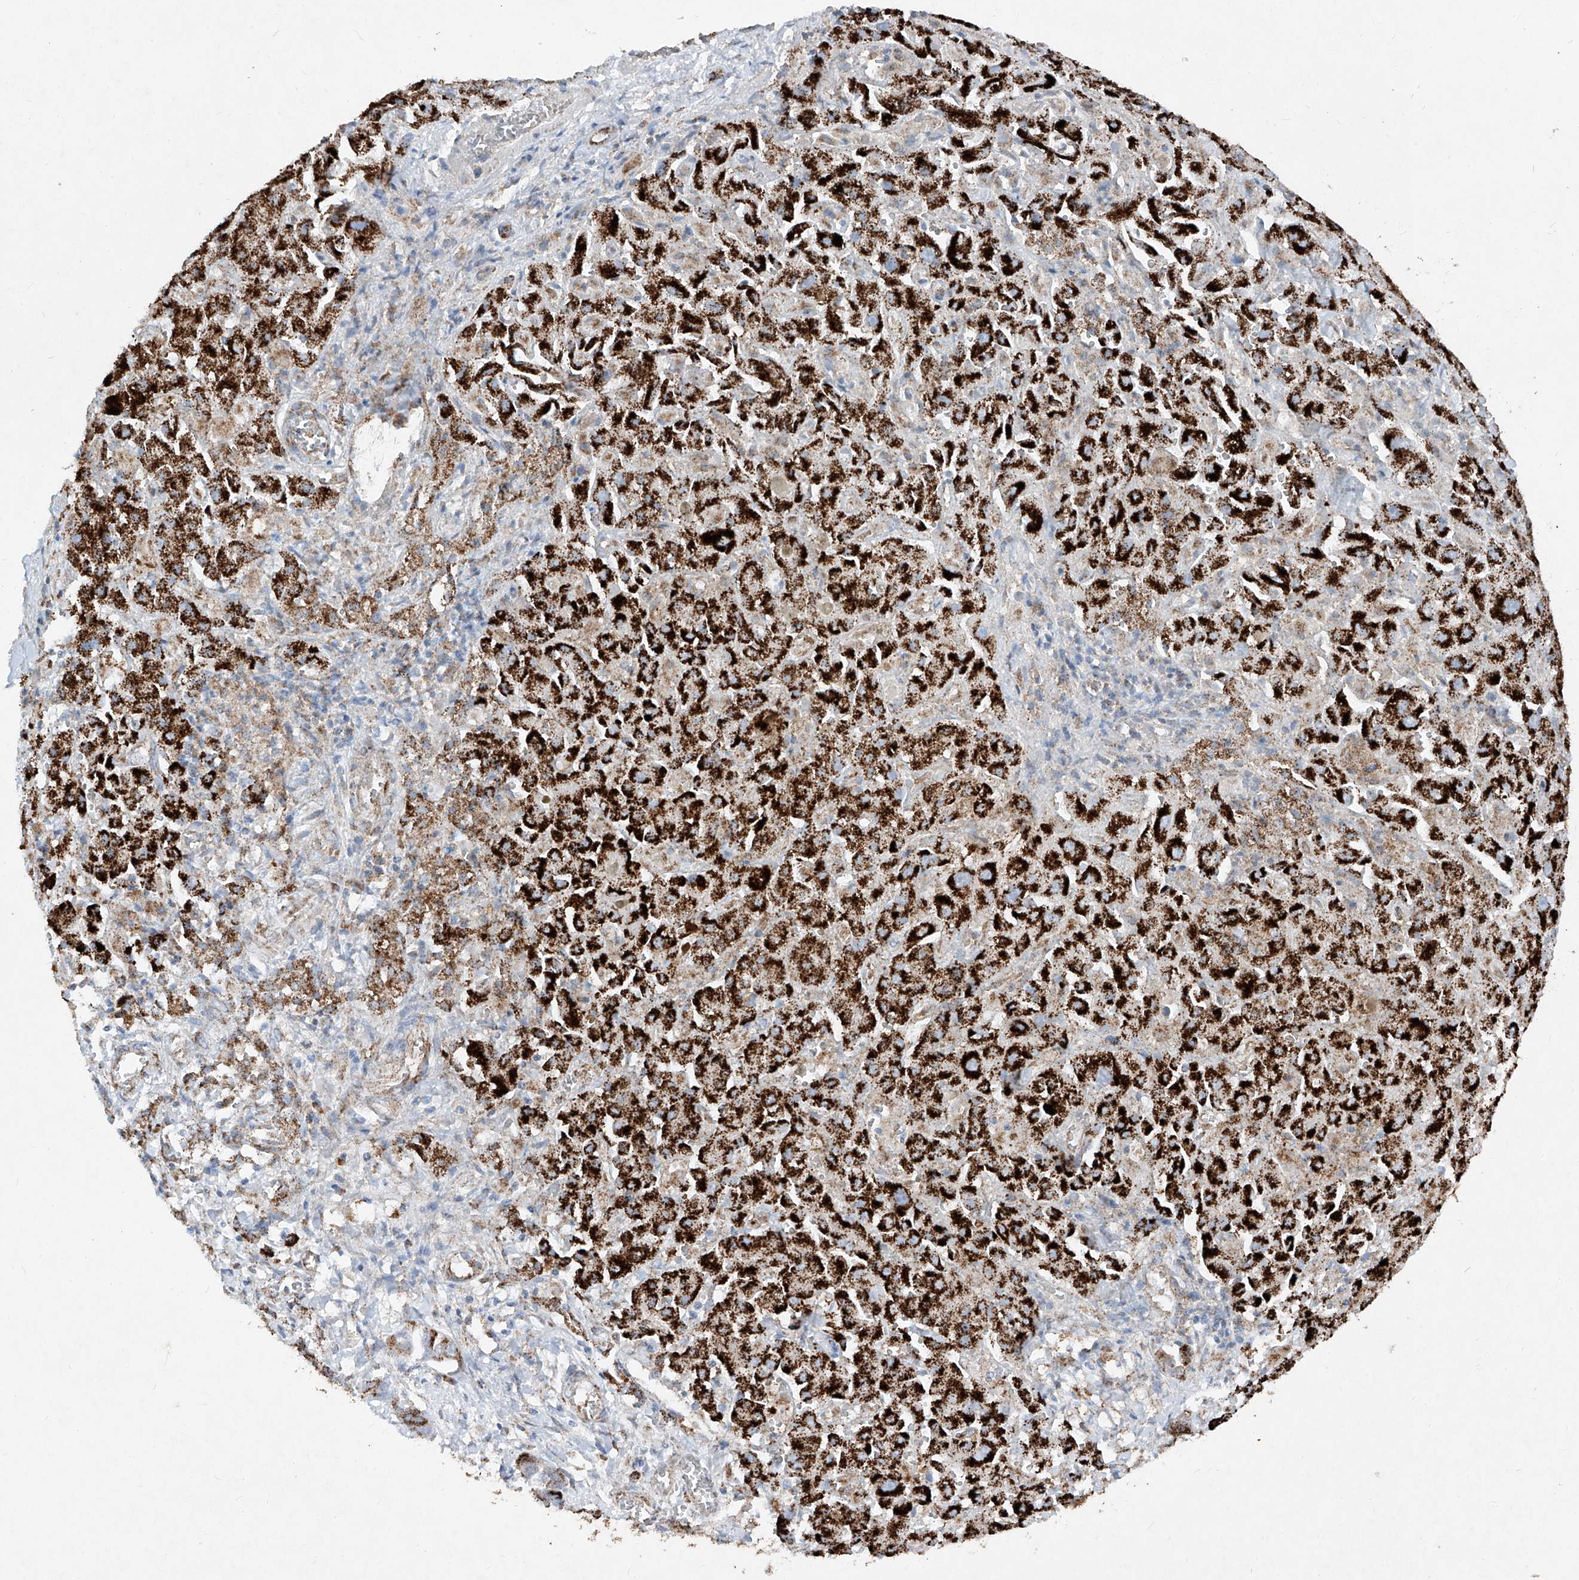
{"staining": {"intensity": "strong", "quantity": ">75%", "location": "cytoplasmic/membranous"}, "tissue": "liver cancer", "cell_type": "Tumor cells", "image_type": "cancer", "snomed": [{"axis": "morphology", "description": "Cholangiocarcinoma"}, {"axis": "topography", "description": "Liver"}], "caption": "Strong cytoplasmic/membranous positivity is appreciated in approximately >75% of tumor cells in liver cancer (cholangiocarcinoma). (DAB (3,3'-diaminobenzidine) = brown stain, brightfield microscopy at high magnification).", "gene": "ABCD3", "patient": {"sex": "female", "age": 52}}